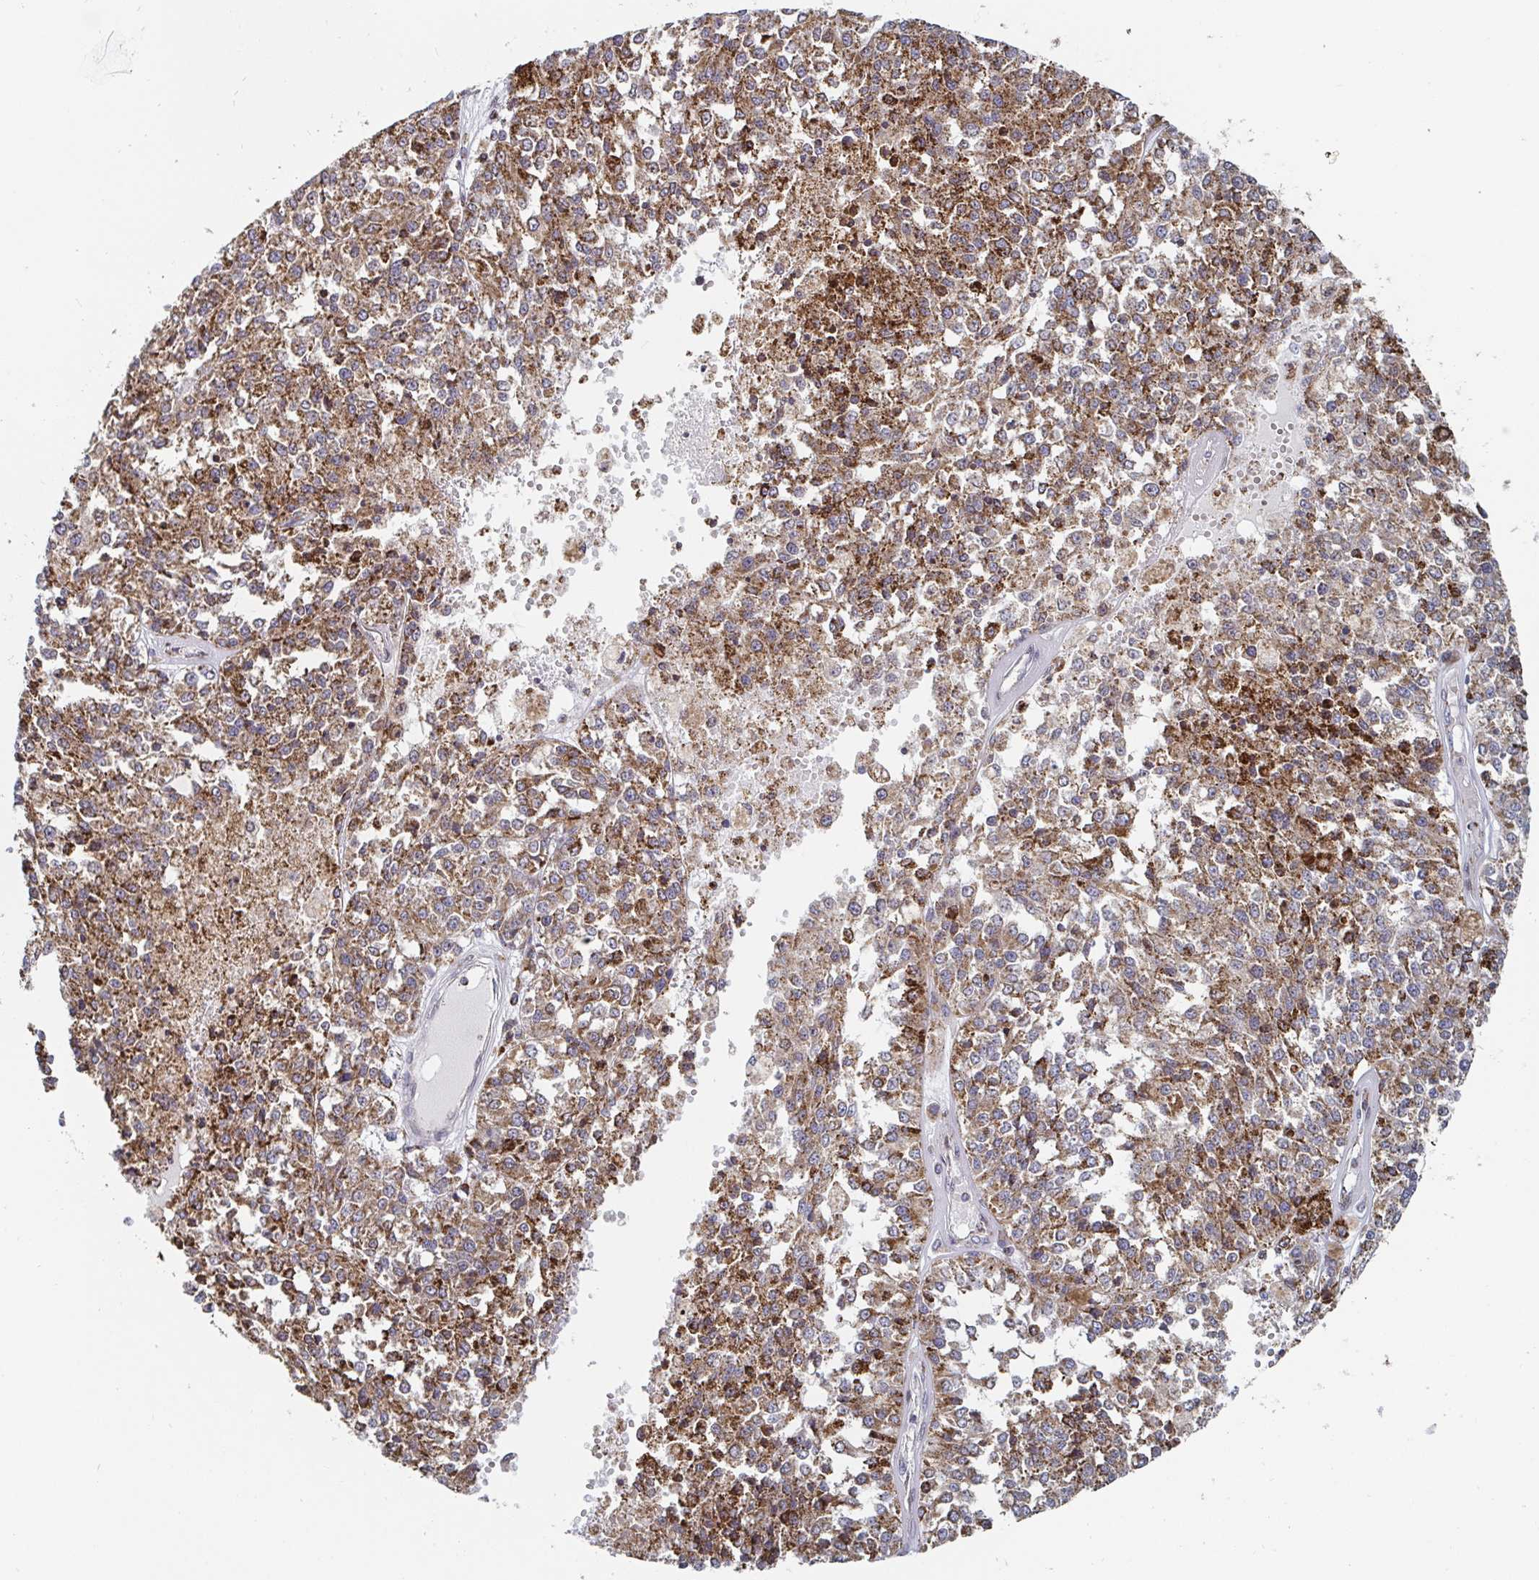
{"staining": {"intensity": "moderate", "quantity": ">75%", "location": "cytoplasmic/membranous"}, "tissue": "melanoma", "cell_type": "Tumor cells", "image_type": "cancer", "snomed": [{"axis": "morphology", "description": "Malignant melanoma, Metastatic site"}, {"axis": "topography", "description": "Lymph node"}], "caption": "Human malignant melanoma (metastatic site) stained with a protein marker displays moderate staining in tumor cells.", "gene": "STARD8", "patient": {"sex": "female", "age": 64}}